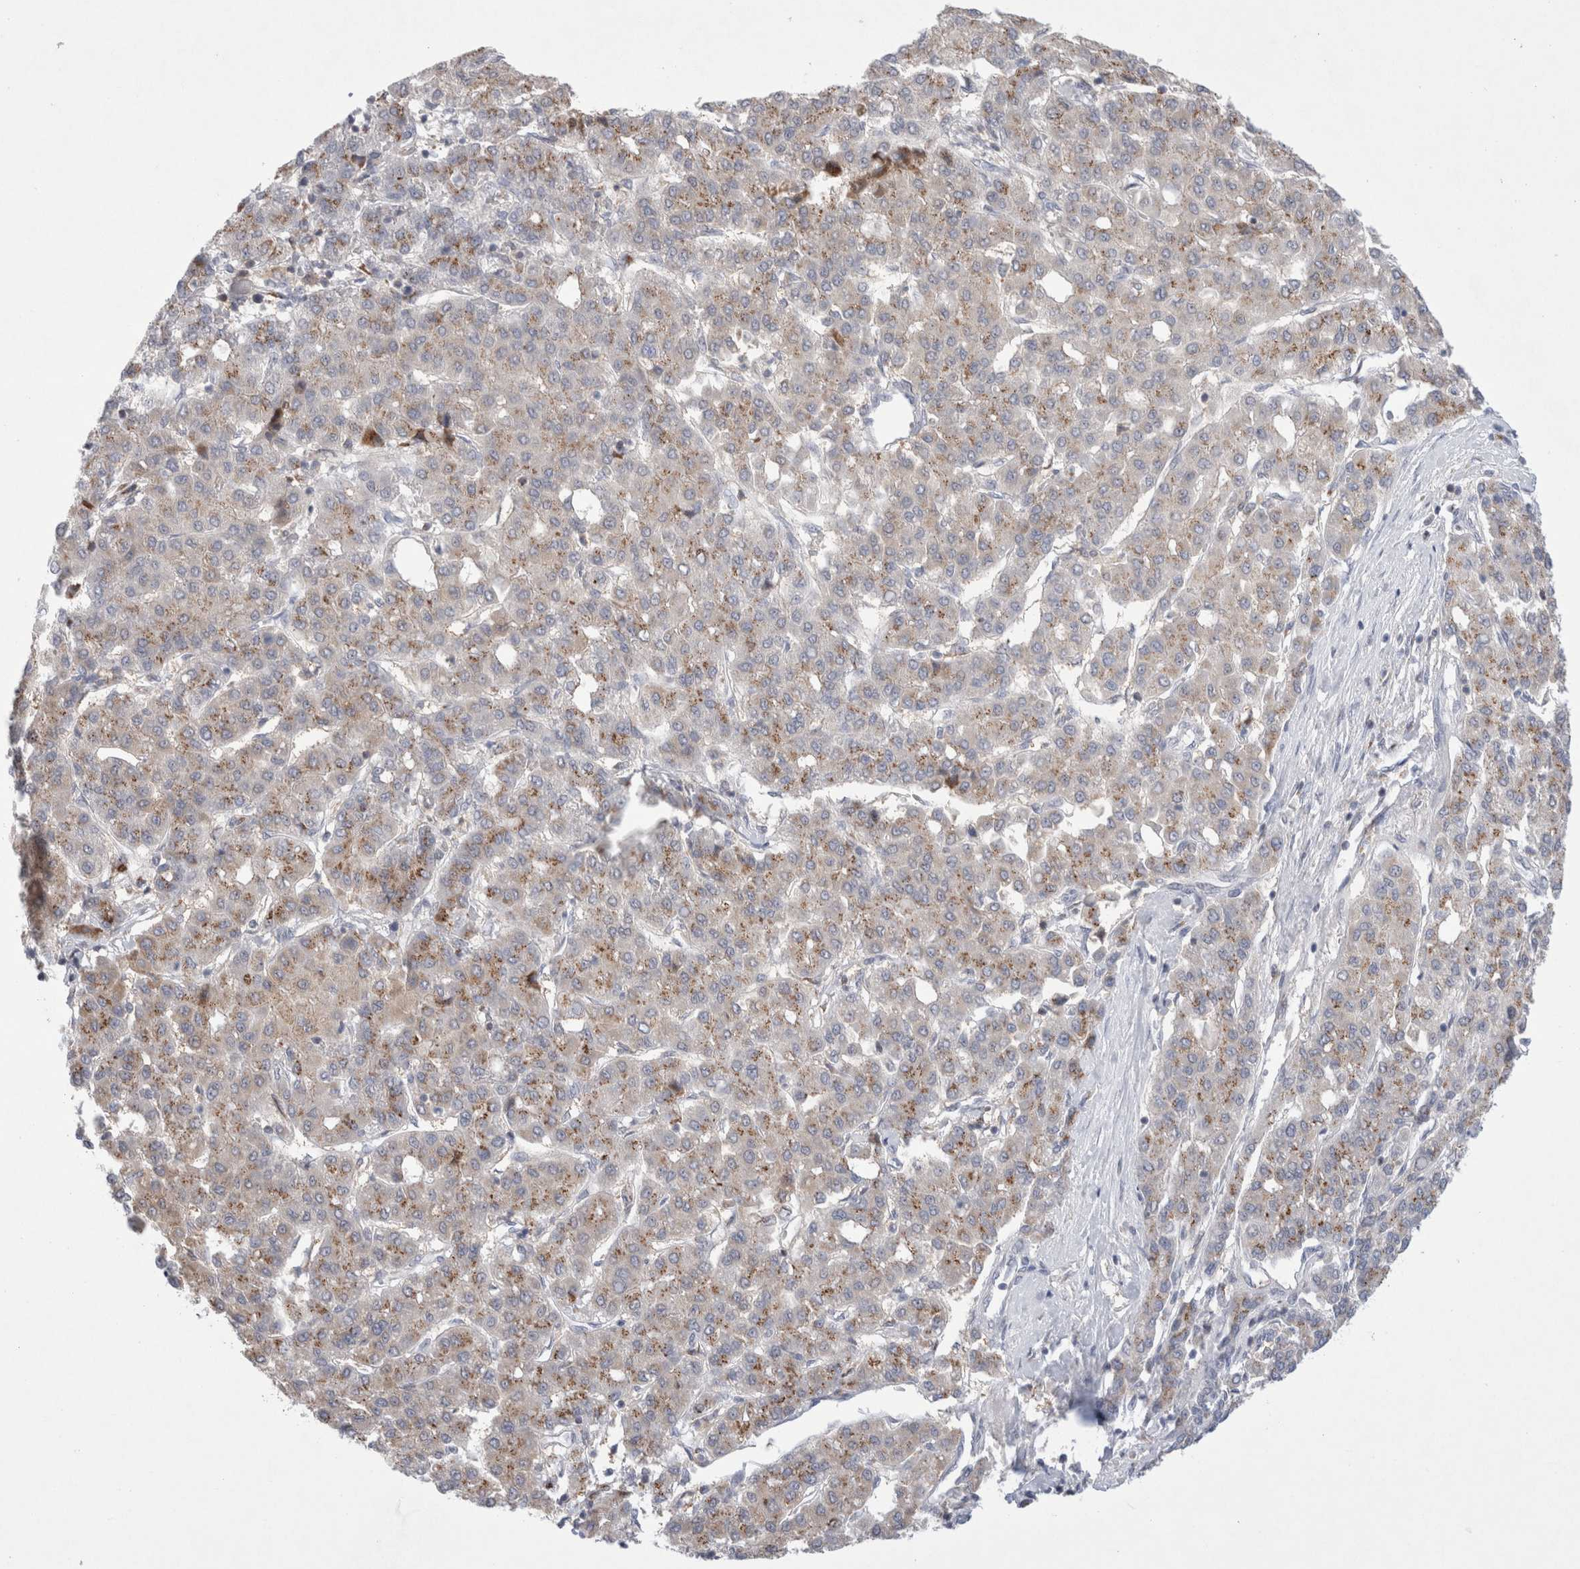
{"staining": {"intensity": "moderate", "quantity": ">75%", "location": "cytoplasmic/membranous"}, "tissue": "liver cancer", "cell_type": "Tumor cells", "image_type": "cancer", "snomed": [{"axis": "morphology", "description": "Carcinoma, Hepatocellular, NOS"}, {"axis": "topography", "description": "Liver"}], "caption": "Tumor cells show medium levels of moderate cytoplasmic/membranous staining in about >75% of cells in human liver hepatocellular carcinoma.", "gene": "CERS5", "patient": {"sex": "male", "age": 65}}